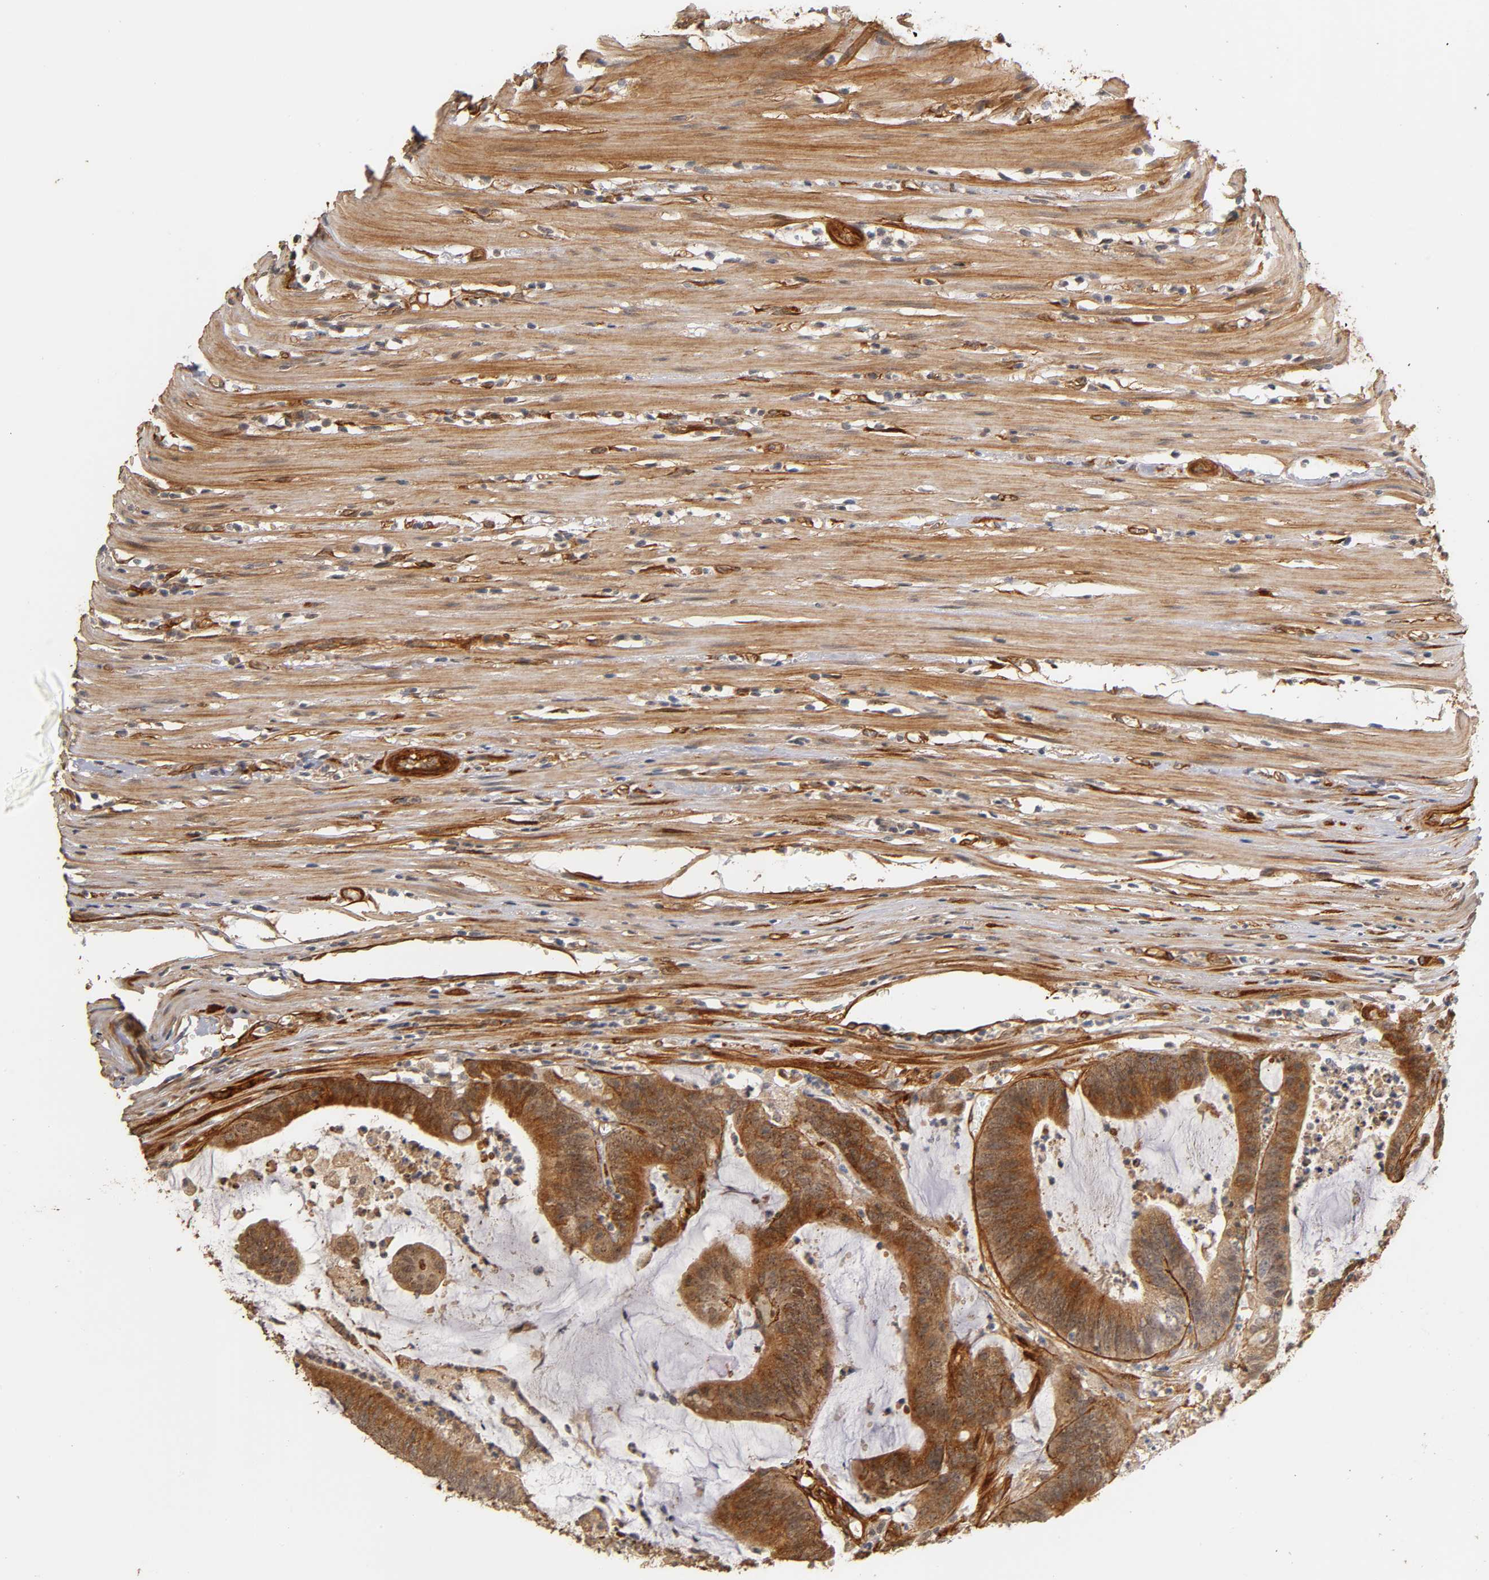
{"staining": {"intensity": "strong", "quantity": ">75%", "location": "cytoplasmic/membranous"}, "tissue": "colorectal cancer", "cell_type": "Tumor cells", "image_type": "cancer", "snomed": [{"axis": "morphology", "description": "Adenocarcinoma, NOS"}, {"axis": "topography", "description": "Rectum"}], "caption": "Brown immunohistochemical staining in human colorectal adenocarcinoma displays strong cytoplasmic/membranous positivity in about >75% of tumor cells.", "gene": "LAMB1", "patient": {"sex": "female", "age": 66}}